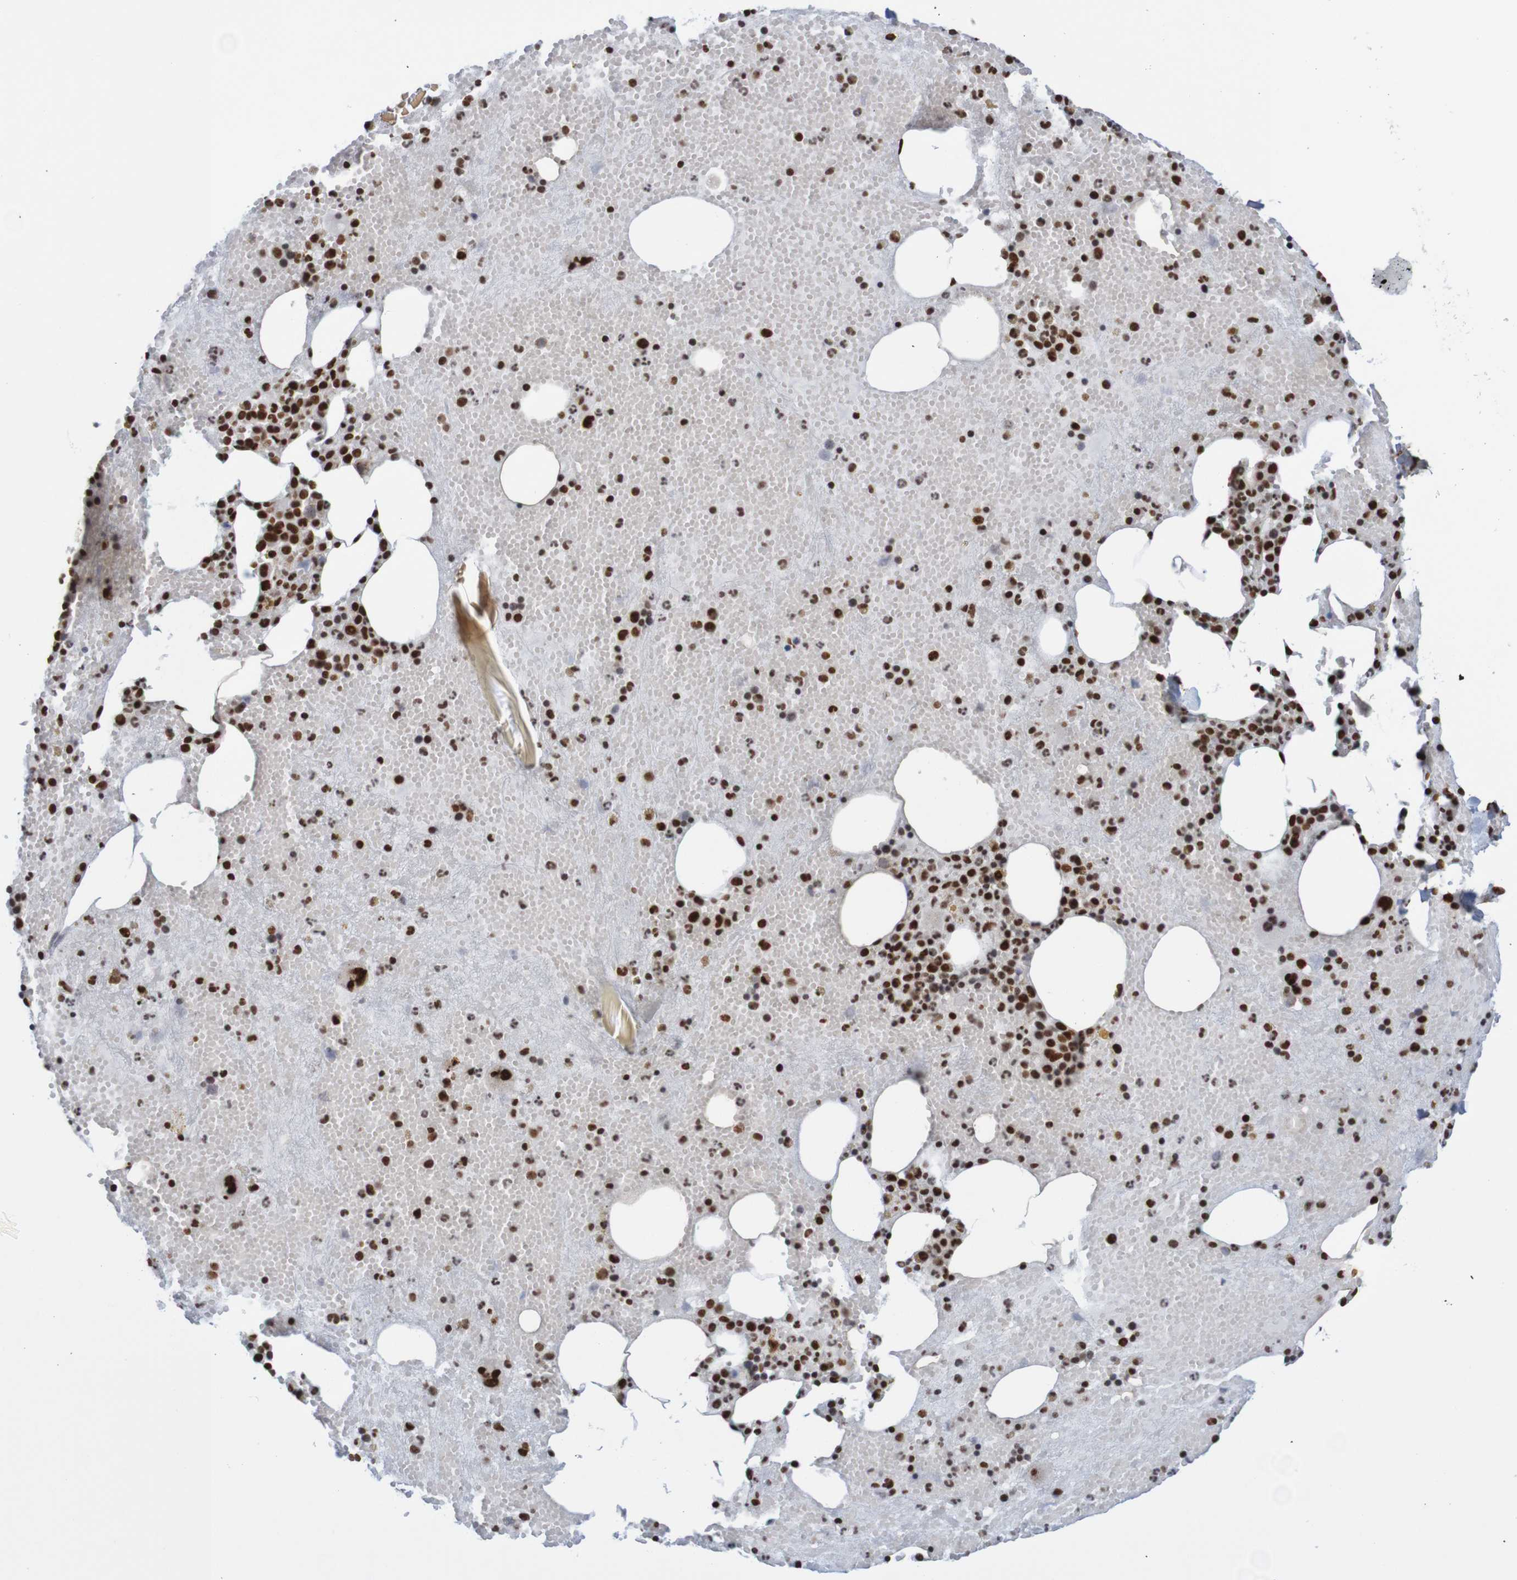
{"staining": {"intensity": "strong", "quantity": ">75%", "location": "nuclear"}, "tissue": "bone marrow", "cell_type": "Hematopoietic cells", "image_type": "normal", "snomed": [{"axis": "morphology", "description": "Normal tissue, NOS"}, {"axis": "morphology", "description": "Inflammation, NOS"}, {"axis": "topography", "description": "Bone marrow"}], "caption": "Immunohistochemical staining of unremarkable bone marrow reveals strong nuclear protein expression in approximately >75% of hematopoietic cells. The staining is performed using DAB (3,3'-diaminobenzidine) brown chromogen to label protein expression. The nuclei are counter-stained blue using hematoxylin.", "gene": "THRAP3", "patient": {"sex": "male", "age": 43}}